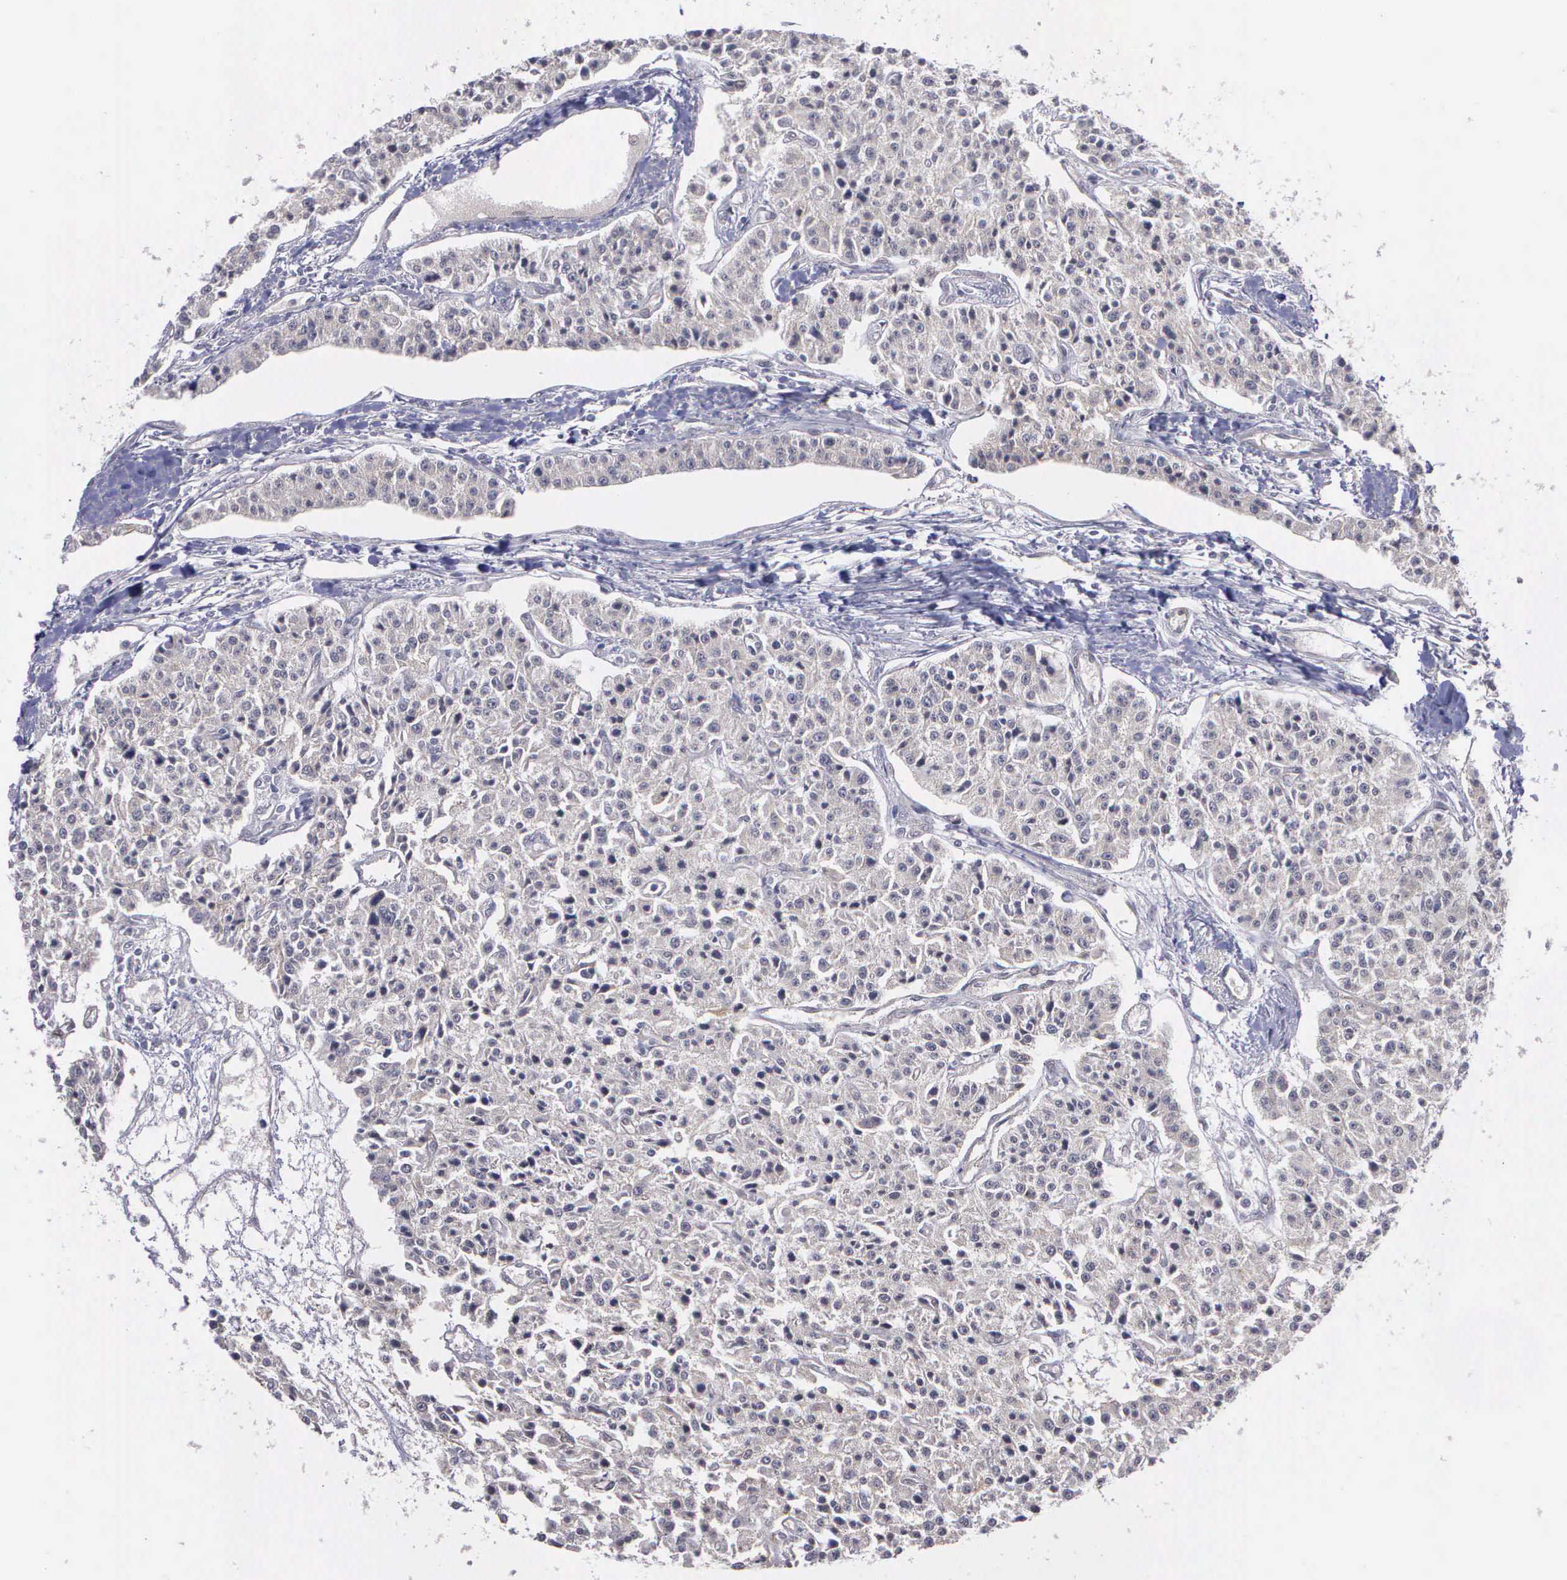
{"staining": {"intensity": "negative", "quantity": "none", "location": "none"}, "tissue": "carcinoid", "cell_type": "Tumor cells", "image_type": "cancer", "snomed": [{"axis": "morphology", "description": "Carcinoid, malignant, NOS"}, {"axis": "topography", "description": "Stomach"}], "caption": "An immunohistochemistry (IHC) photomicrograph of carcinoid is shown. There is no staining in tumor cells of carcinoid. (Immunohistochemistry (ihc), brightfield microscopy, high magnification).", "gene": "MAP3K9", "patient": {"sex": "female", "age": 76}}